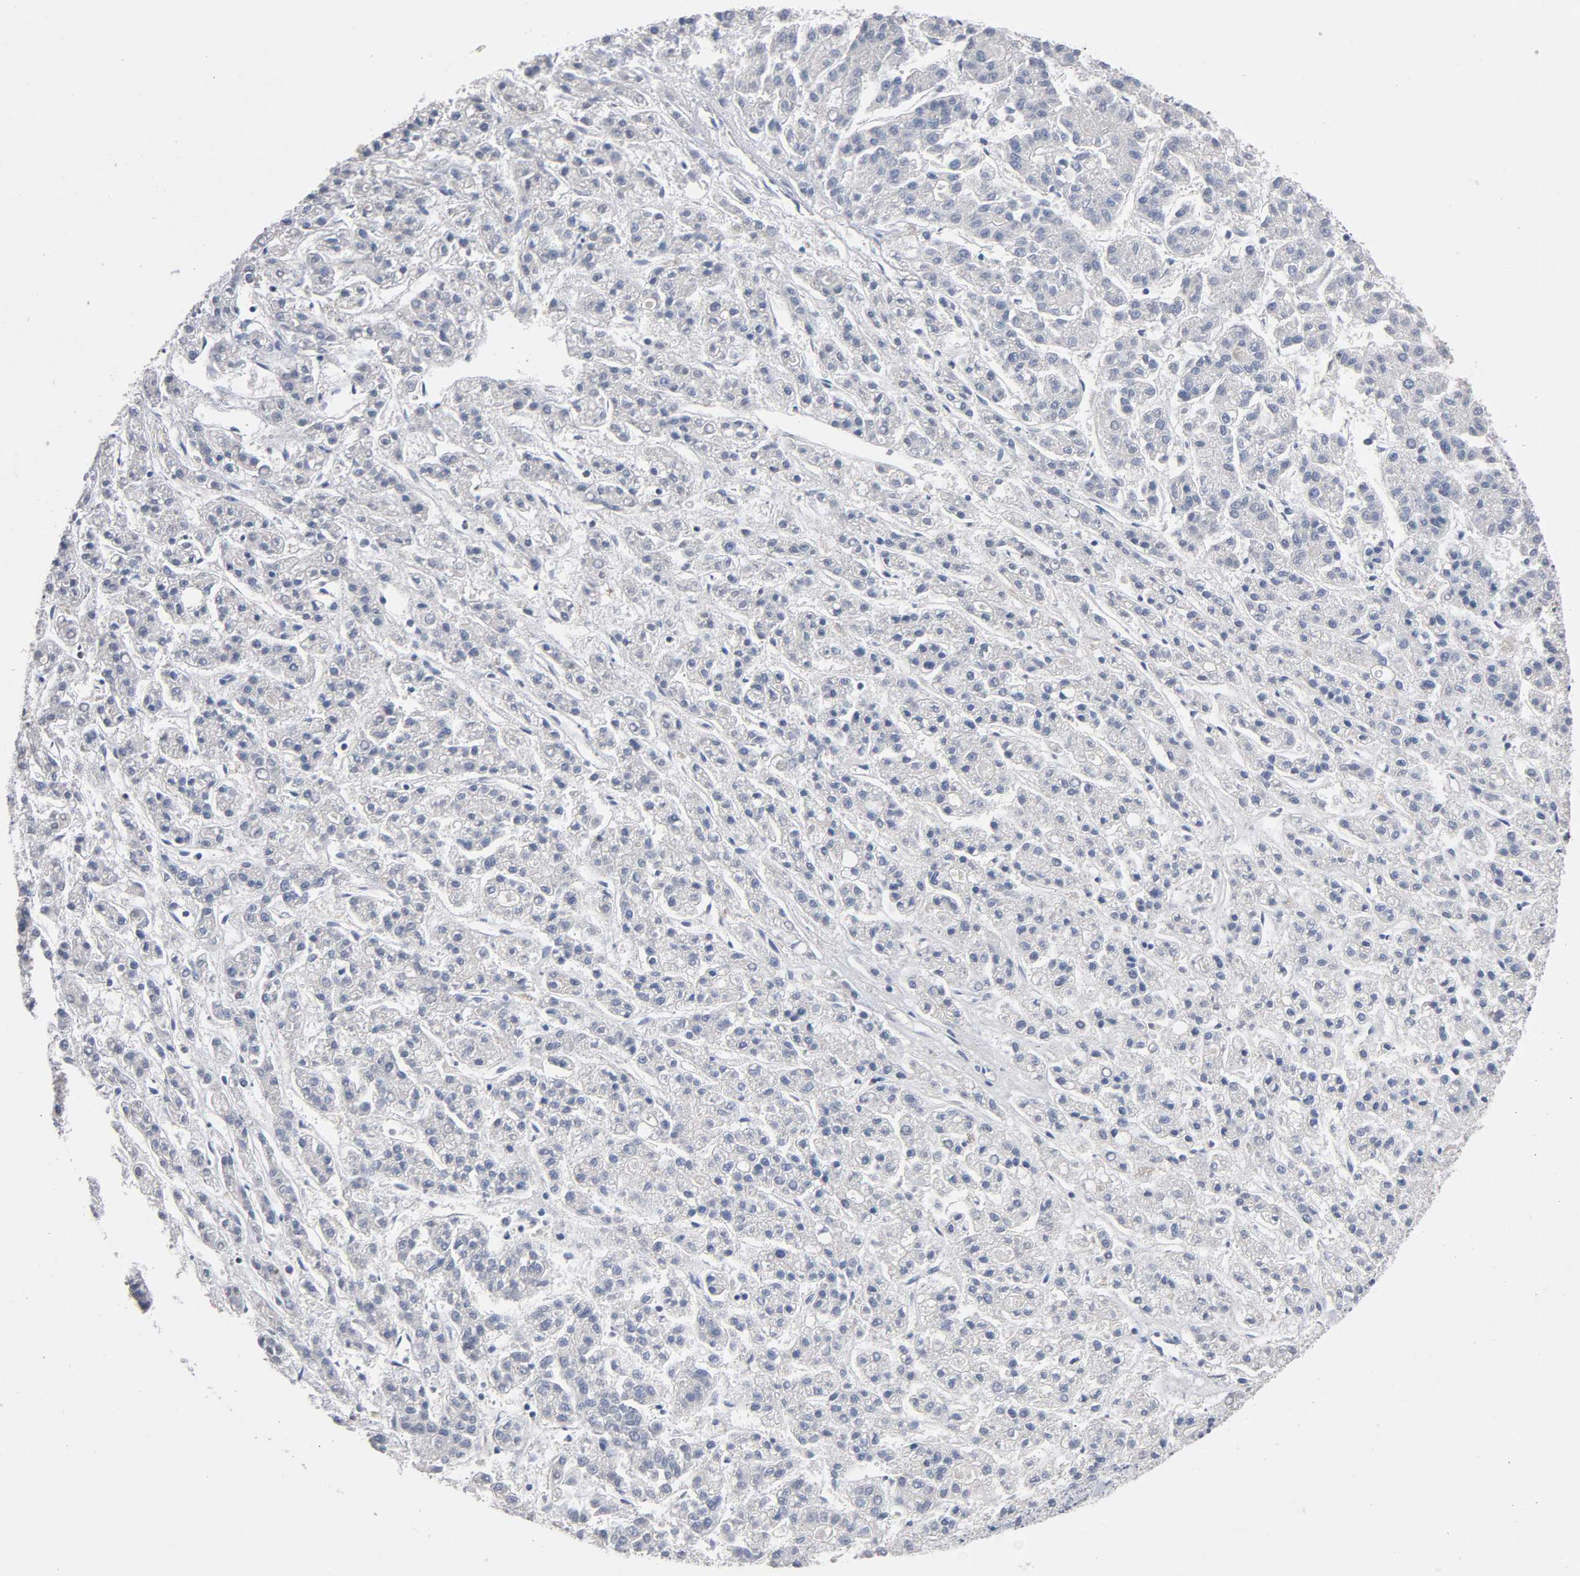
{"staining": {"intensity": "negative", "quantity": "none", "location": "none"}, "tissue": "liver cancer", "cell_type": "Tumor cells", "image_type": "cancer", "snomed": [{"axis": "morphology", "description": "Carcinoma, Hepatocellular, NOS"}, {"axis": "topography", "description": "Liver"}], "caption": "Immunohistochemical staining of human hepatocellular carcinoma (liver) displays no significant staining in tumor cells.", "gene": "ZCCHC13", "patient": {"sex": "male", "age": 70}}